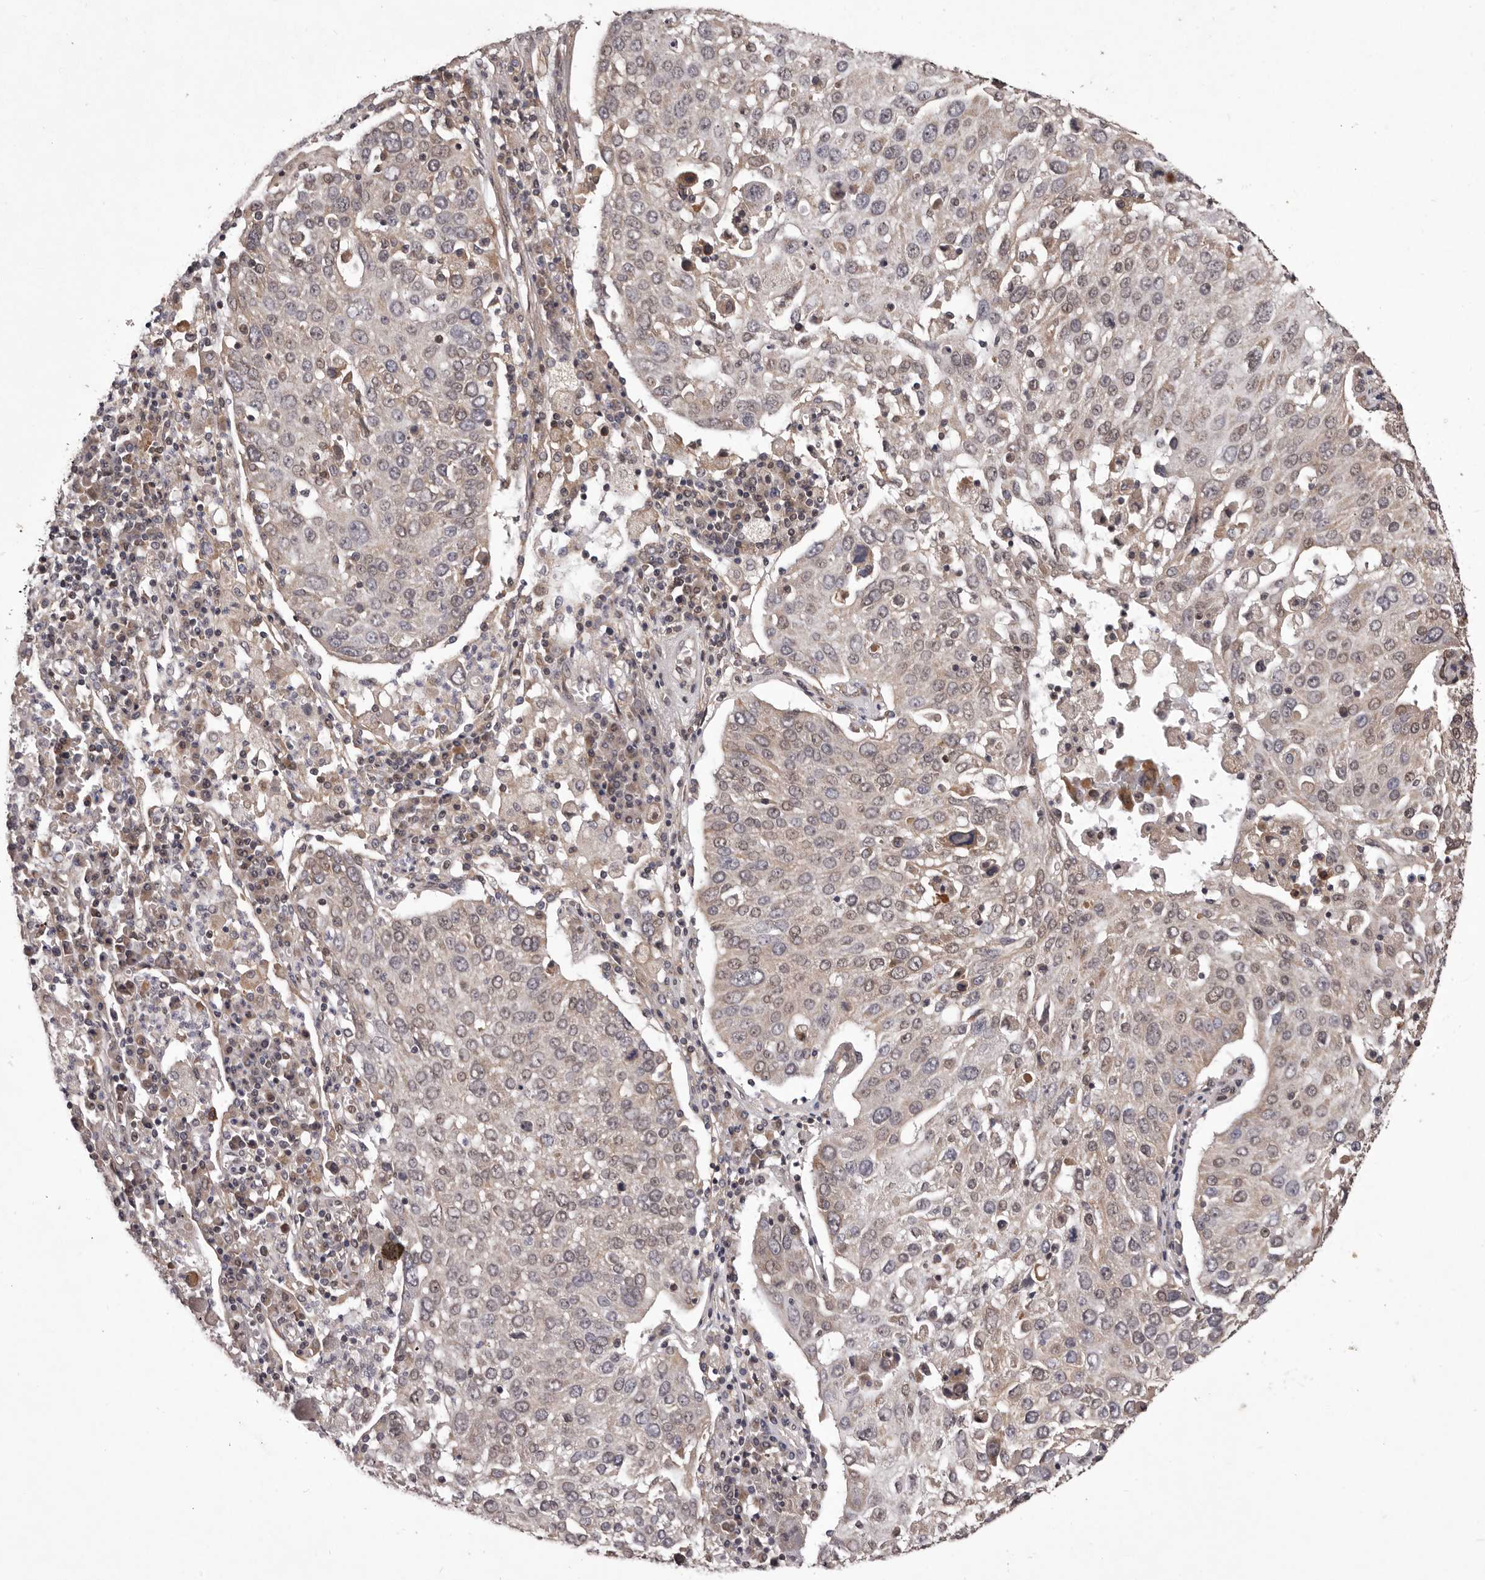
{"staining": {"intensity": "weak", "quantity": "<25%", "location": "cytoplasmic/membranous"}, "tissue": "lung cancer", "cell_type": "Tumor cells", "image_type": "cancer", "snomed": [{"axis": "morphology", "description": "Squamous cell carcinoma, NOS"}, {"axis": "topography", "description": "Lung"}], "caption": "Immunohistochemistry histopathology image of neoplastic tissue: lung squamous cell carcinoma stained with DAB displays no significant protein expression in tumor cells. (Brightfield microscopy of DAB (3,3'-diaminobenzidine) immunohistochemistry at high magnification).", "gene": "CELF3", "patient": {"sex": "male", "age": 65}}